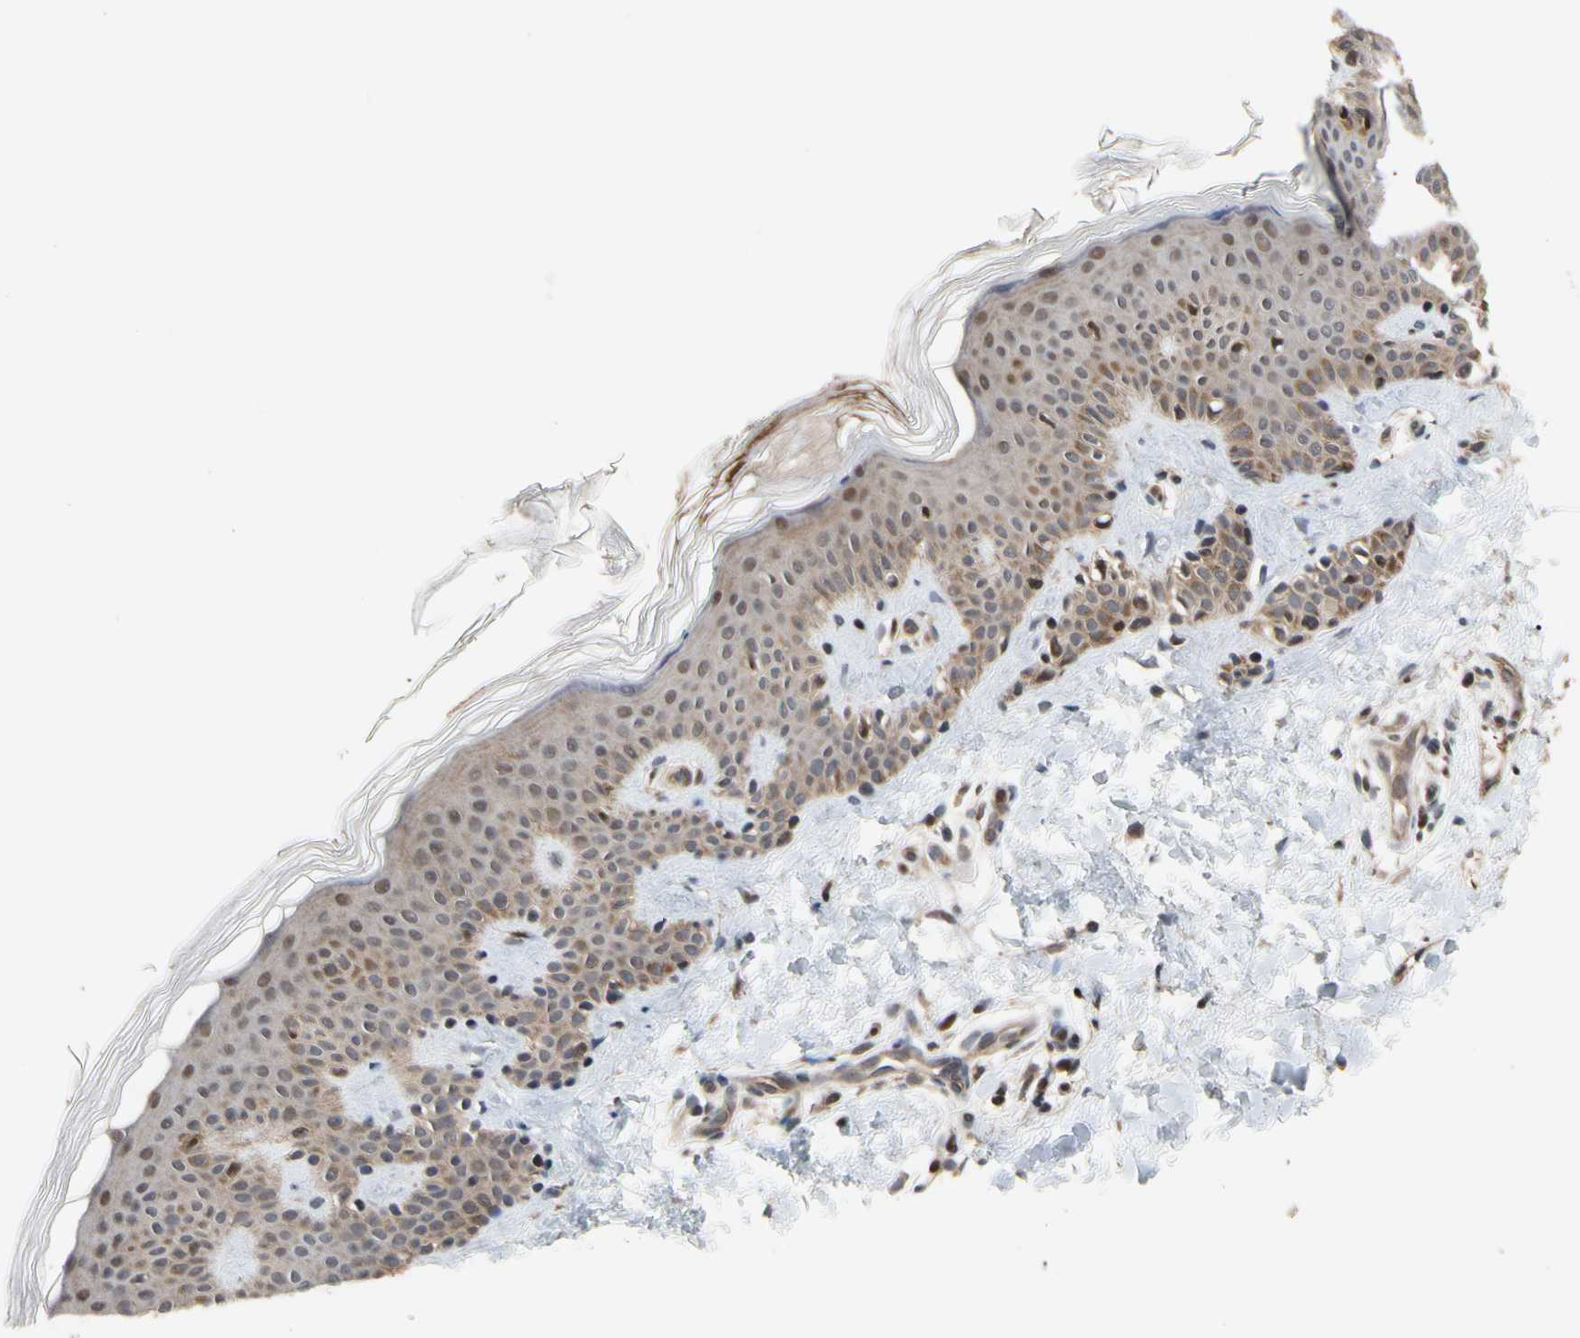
{"staining": {"intensity": "moderate", "quantity": ">75%", "location": "cytoplasmic/membranous"}, "tissue": "skin", "cell_type": "Fibroblasts", "image_type": "normal", "snomed": [{"axis": "morphology", "description": "Normal tissue, NOS"}, {"axis": "topography", "description": "Skin"}], "caption": "A photomicrograph of skin stained for a protein reveals moderate cytoplasmic/membranous brown staining in fibroblasts. (DAB (3,3'-diaminobenzidine) IHC with brightfield microscopy, high magnification).", "gene": "CYTIP", "patient": {"sex": "male", "age": 16}}